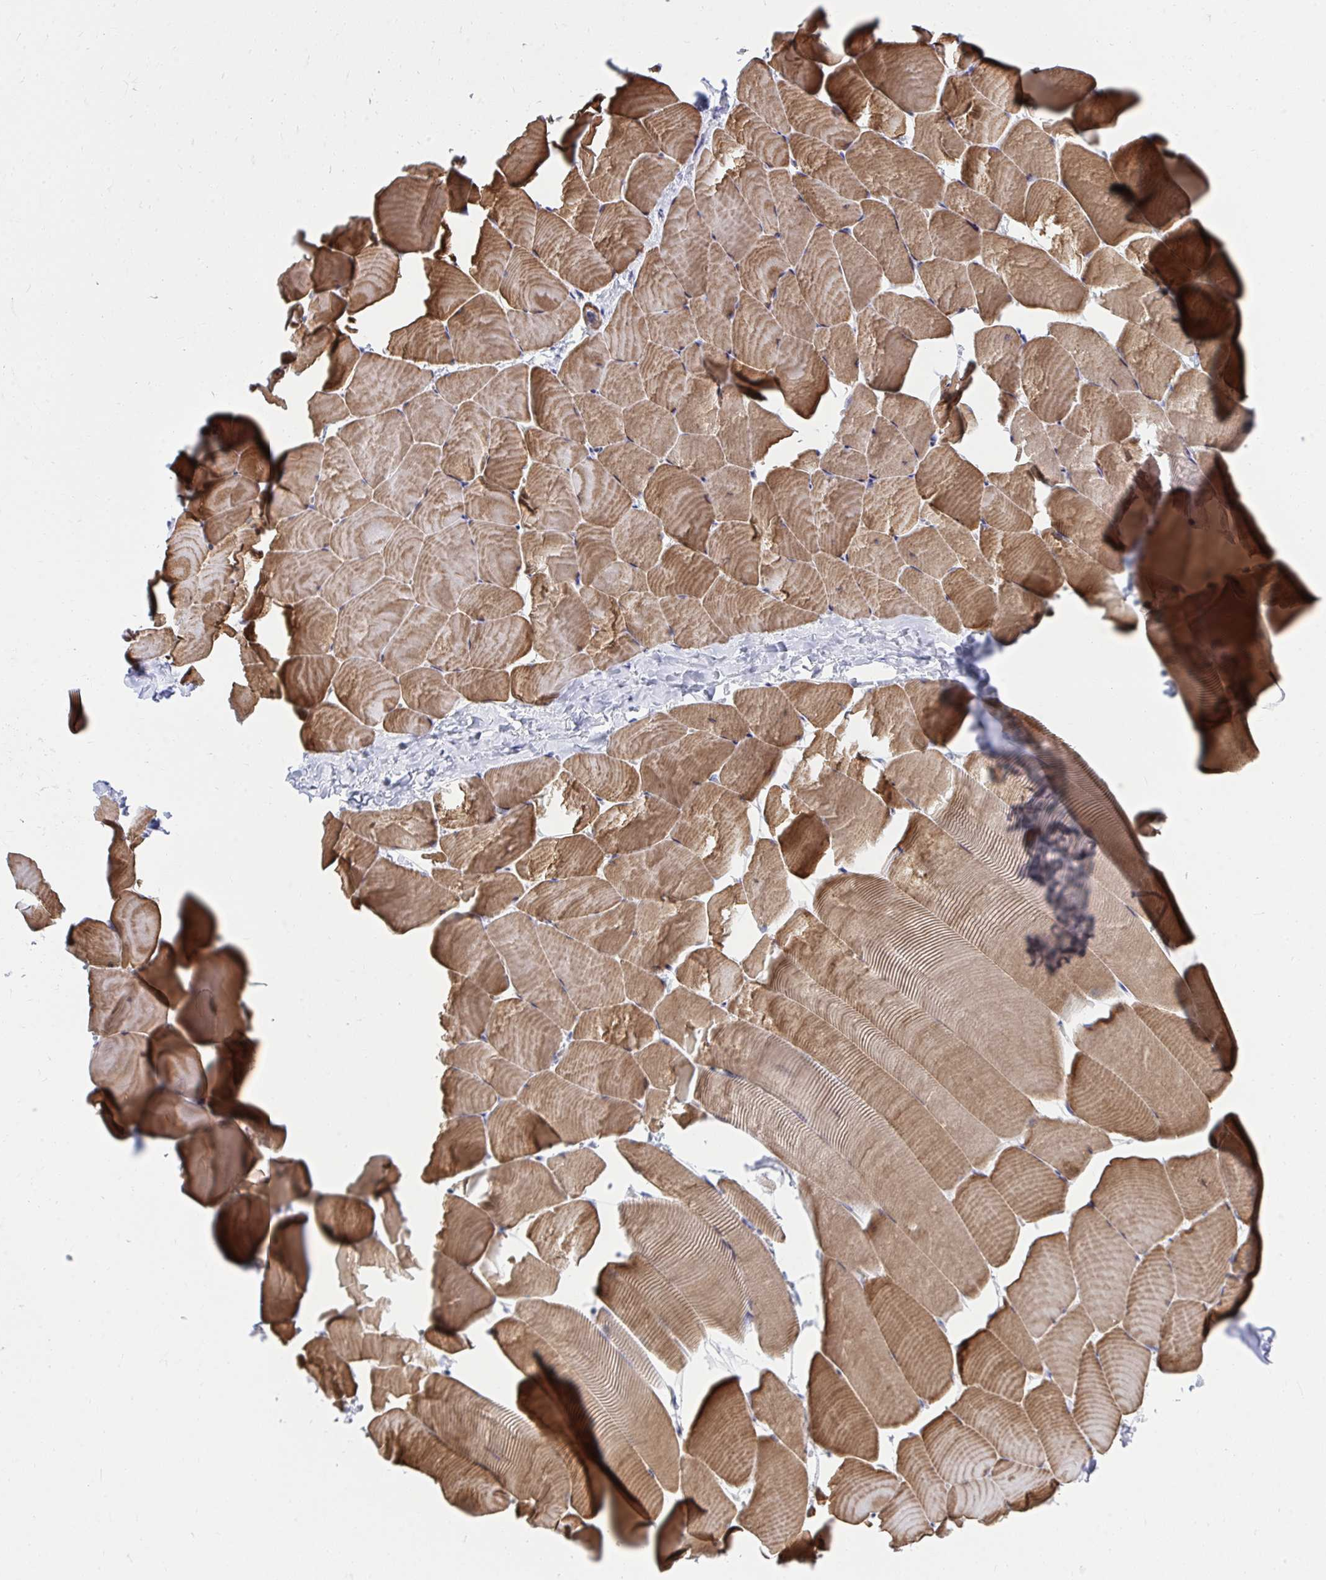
{"staining": {"intensity": "moderate", "quantity": ">75%", "location": "cytoplasmic/membranous"}, "tissue": "skeletal muscle", "cell_type": "Myocytes", "image_type": "normal", "snomed": [{"axis": "morphology", "description": "Normal tissue, NOS"}, {"axis": "topography", "description": "Skeletal muscle"}], "caption": "Benign skeletal muscle exhibits moderate cytoplasmic/membranous positivity in about >75% of myocytes, visualized by immunohistochemistry. The protein of interest is stained brown, and the nuclei are stained in blue (DAB IHC with brightfield microscopy, high magnification).", "gene": "CSTB", "patient": {"sex": "male", "age": 25}}